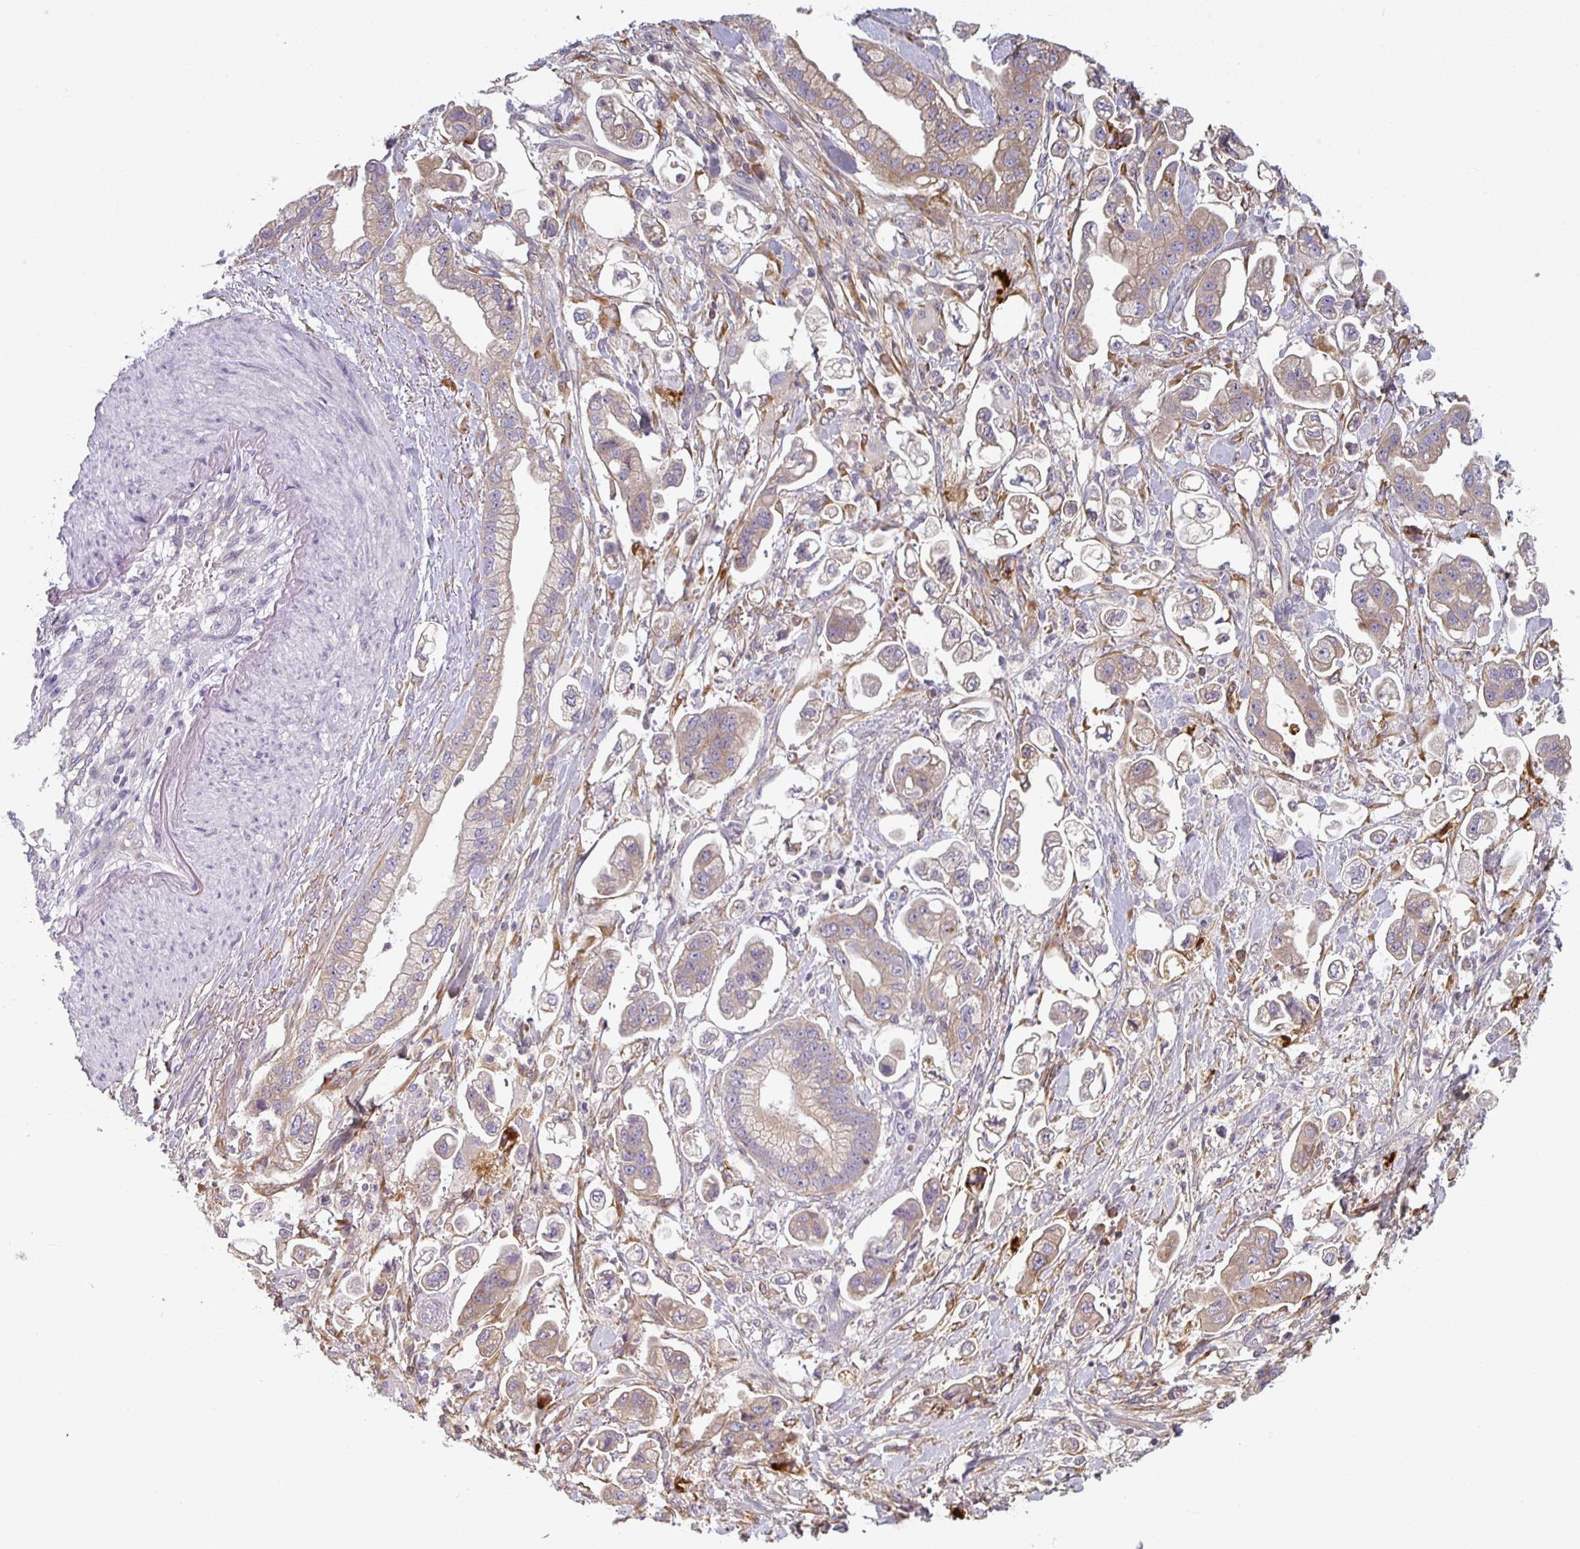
{"staining": {"intensity": "weak", "quantity": ">75%", "location": "cytoplasmic/membranous"}, "tissue": "stomach cancer", "cell_type": "Tumor cells", "image_type": "cancer", "snomed": [{"axis": "morphology", "description": "Adenocarcinoma, NOS"}, {"axis": "topography", "description": "Stomach"}], "caption": "Protein expression analysis of human stomach cancer reveals weak cytoplasmic/membranous staining in approximately >75% of tumor cells.", "gene": "CTHRC1", "patient": {"sex": "male", "age": 62}}